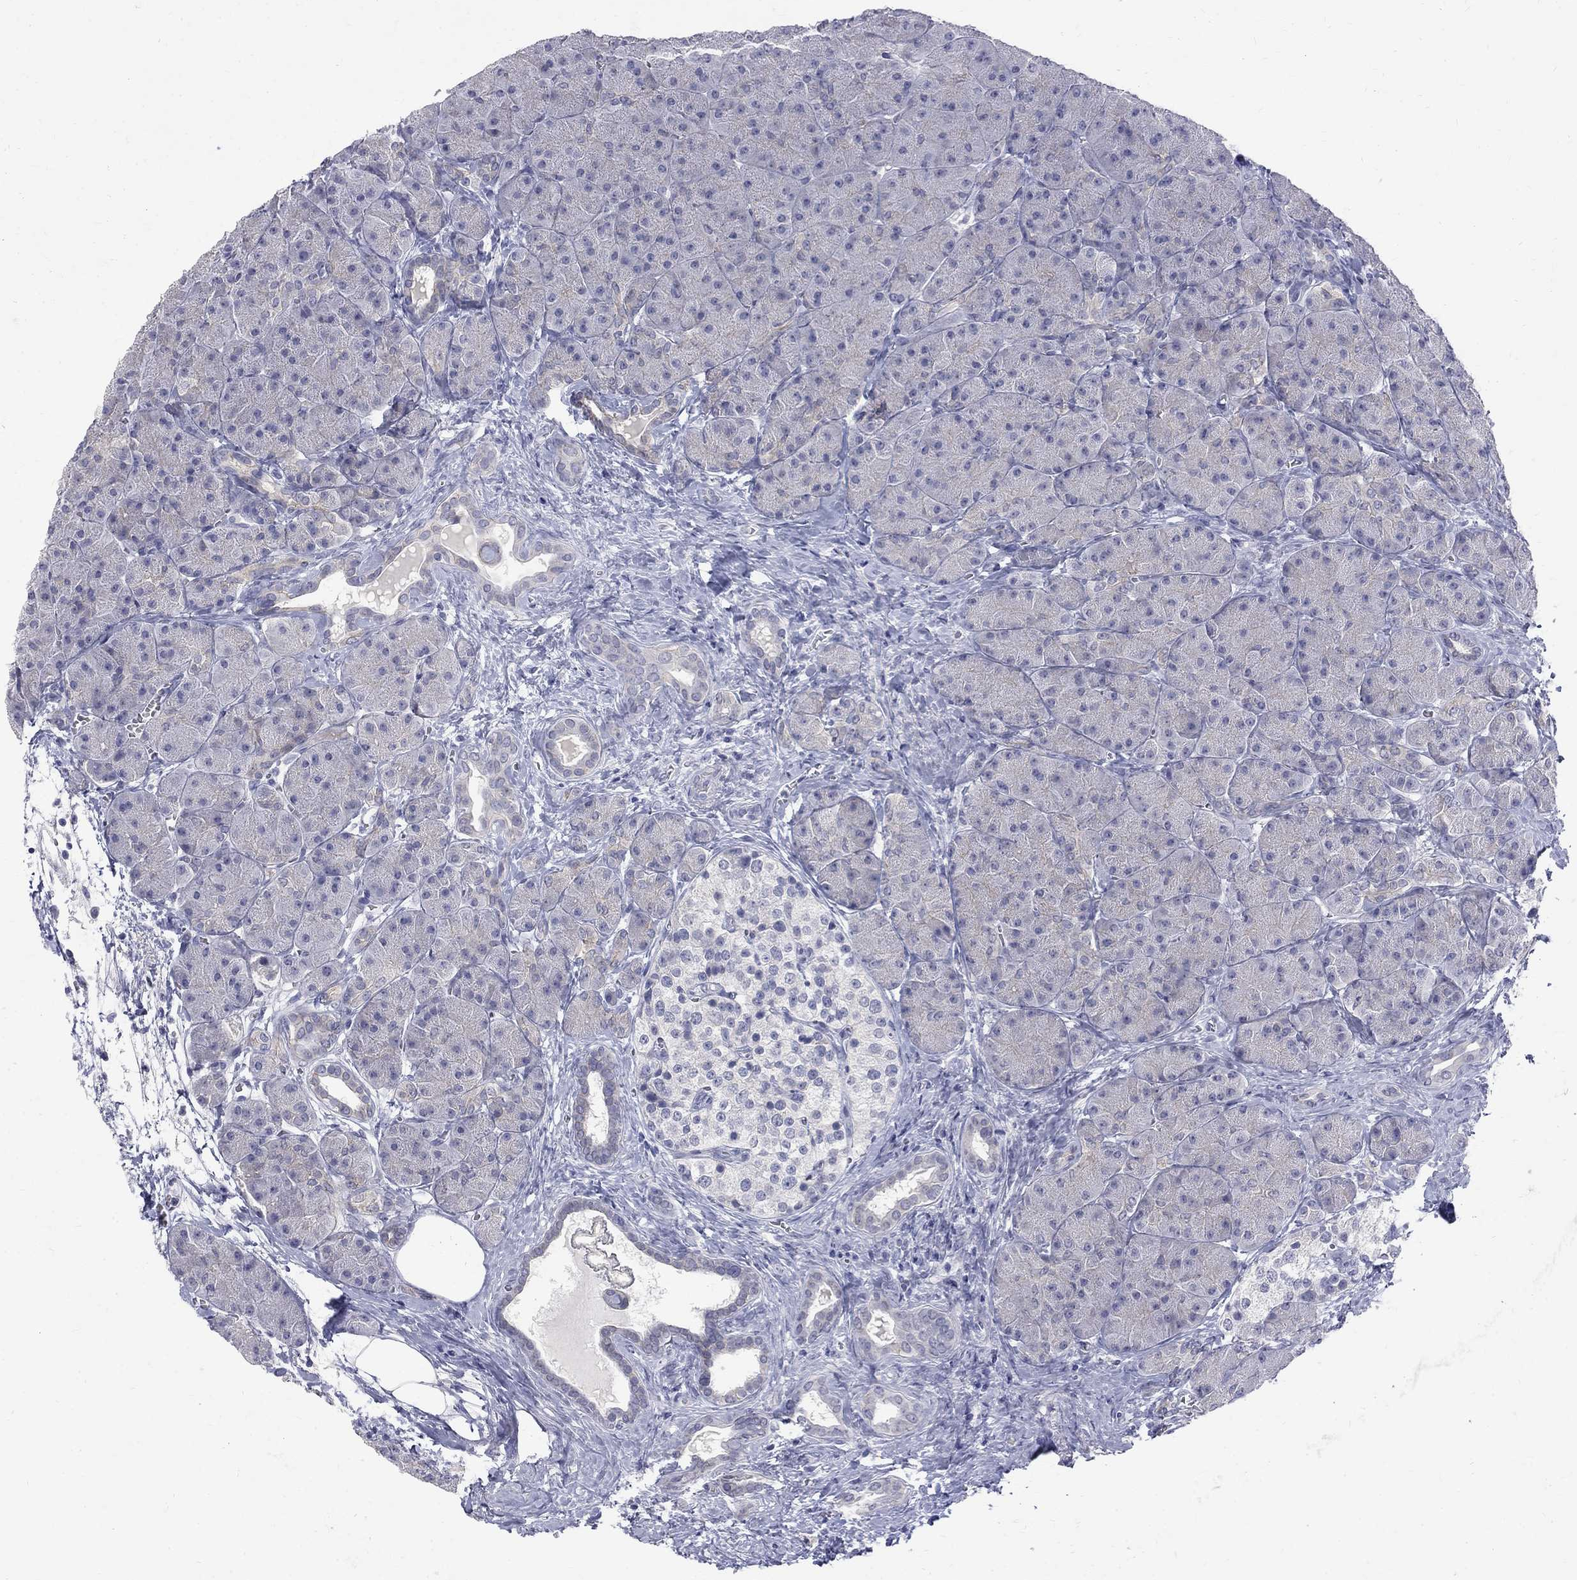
{"staining": {"intensity": "negative", "quantity": "none", "location": "none"}, "tissue": "pancreas", "cell_type": "Exocrine glandular cells", "image_type": "normal", "snomed": [{"axis": "morphology", "description": "Normal tissue, NOS"}, {"axis": "topography", "description": "Pancreas"}], "caption": "This is an immunohistochemistry photomicrograph of unremarkable pancreas. There is no expression in exocrine glandular cells.", "gene": "CTNND2", "patient": {"sex": "male", "age": 61}}